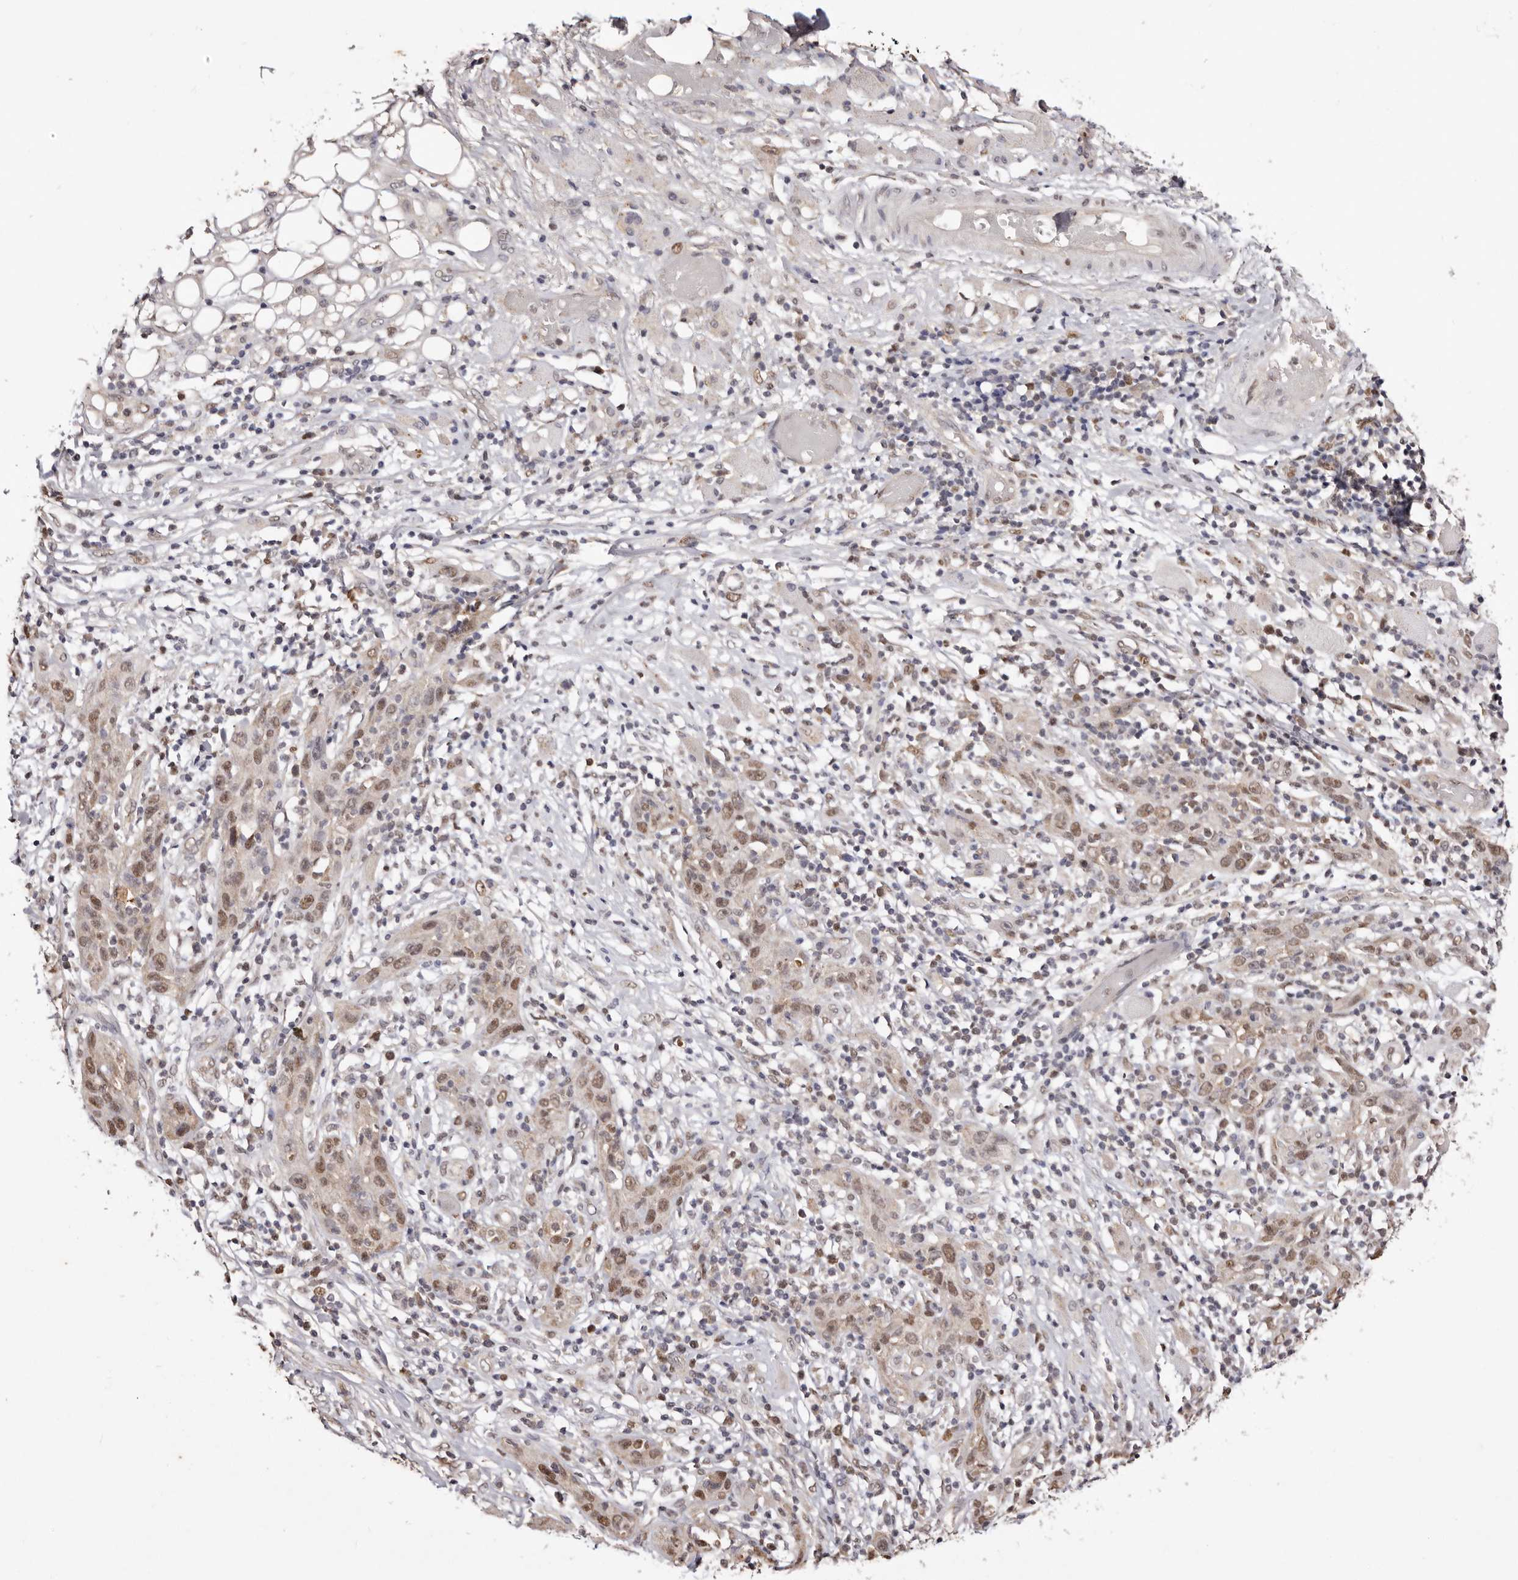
{"staining": {"intensity": "moderate", "quantity": ">75%", "location": "nuclear"}, "tissue": "skin cancer", "cell_type": "Tumor cells", "image_type": "cancer", "snomed": [{"axis": "morphology", "description": "Squamous cell carcinoma, NOS"}, {"axis": "topography", "description": "Skin"}], "caption": "An image showing moderate nuclear staining in about >75% of tumor cells in skin squamous cell carcinoma, as visualized by brown immunohistochemical staining.", "gene": "NOTCH1", "patient": {"sex": "female", "age": 88}}